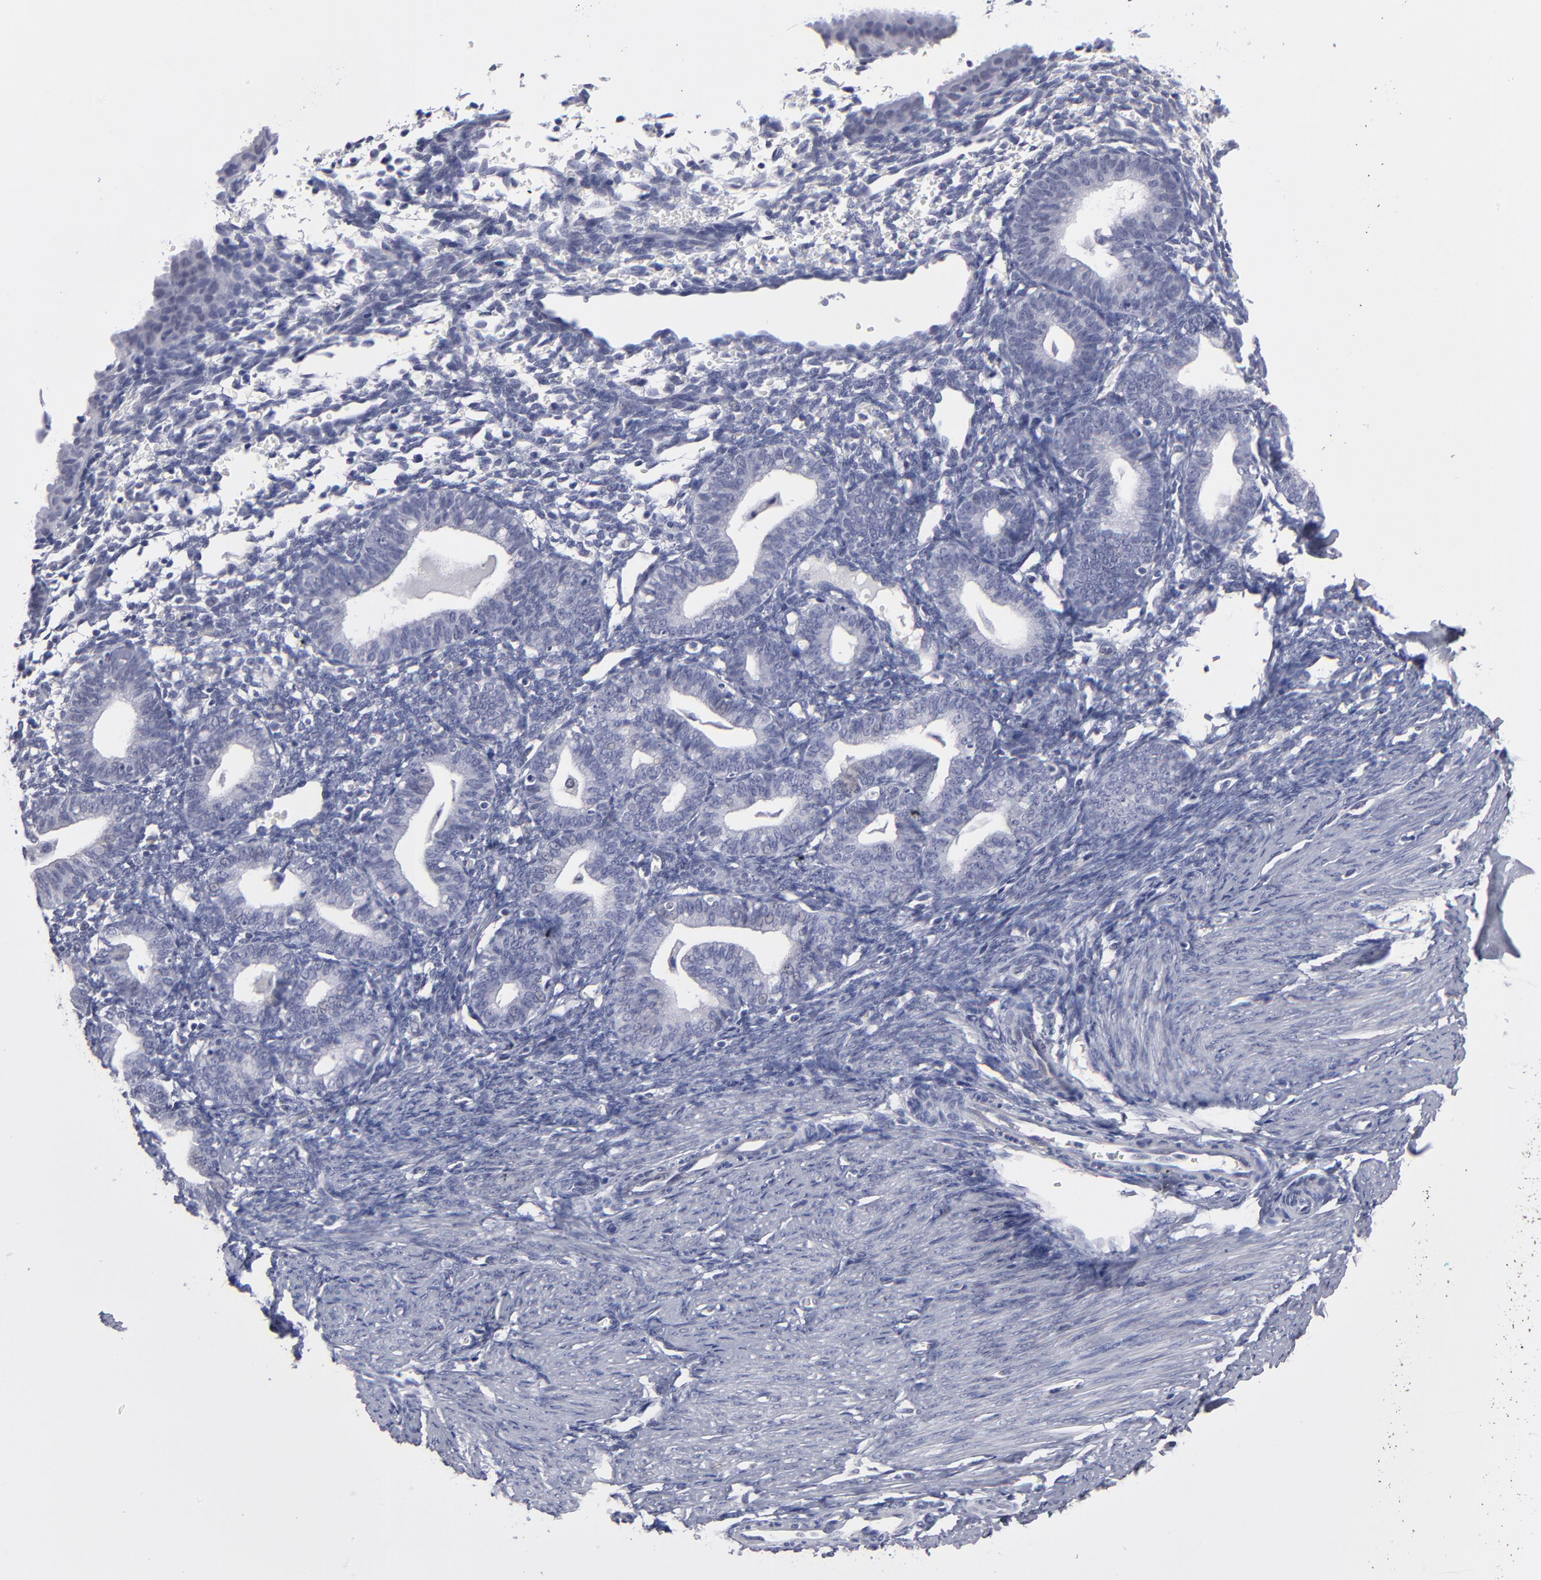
{"staining": {"intensity": "negative", "quantity": "none", "location": "none"}, "tissue": "endometrium", "cell_type": "Cells in endometrial stroma", "image_type": "normal", "snomed": [{"axis": "morphology", "description": "Normal tissue, NOS"}, {"axis": "topography", "description": "Endometrium"}], "caption": "Protein analysis of benign endometrium shows no significant positivity in cells in endometrial stroma. The staining is performed using DAB (3,3'-diaminobenzidine) brown chromogen with nuclei counter-stained in using hematoxylin.", "gene": "TEX11", "patient": {"sex": "female", "age": 61}}